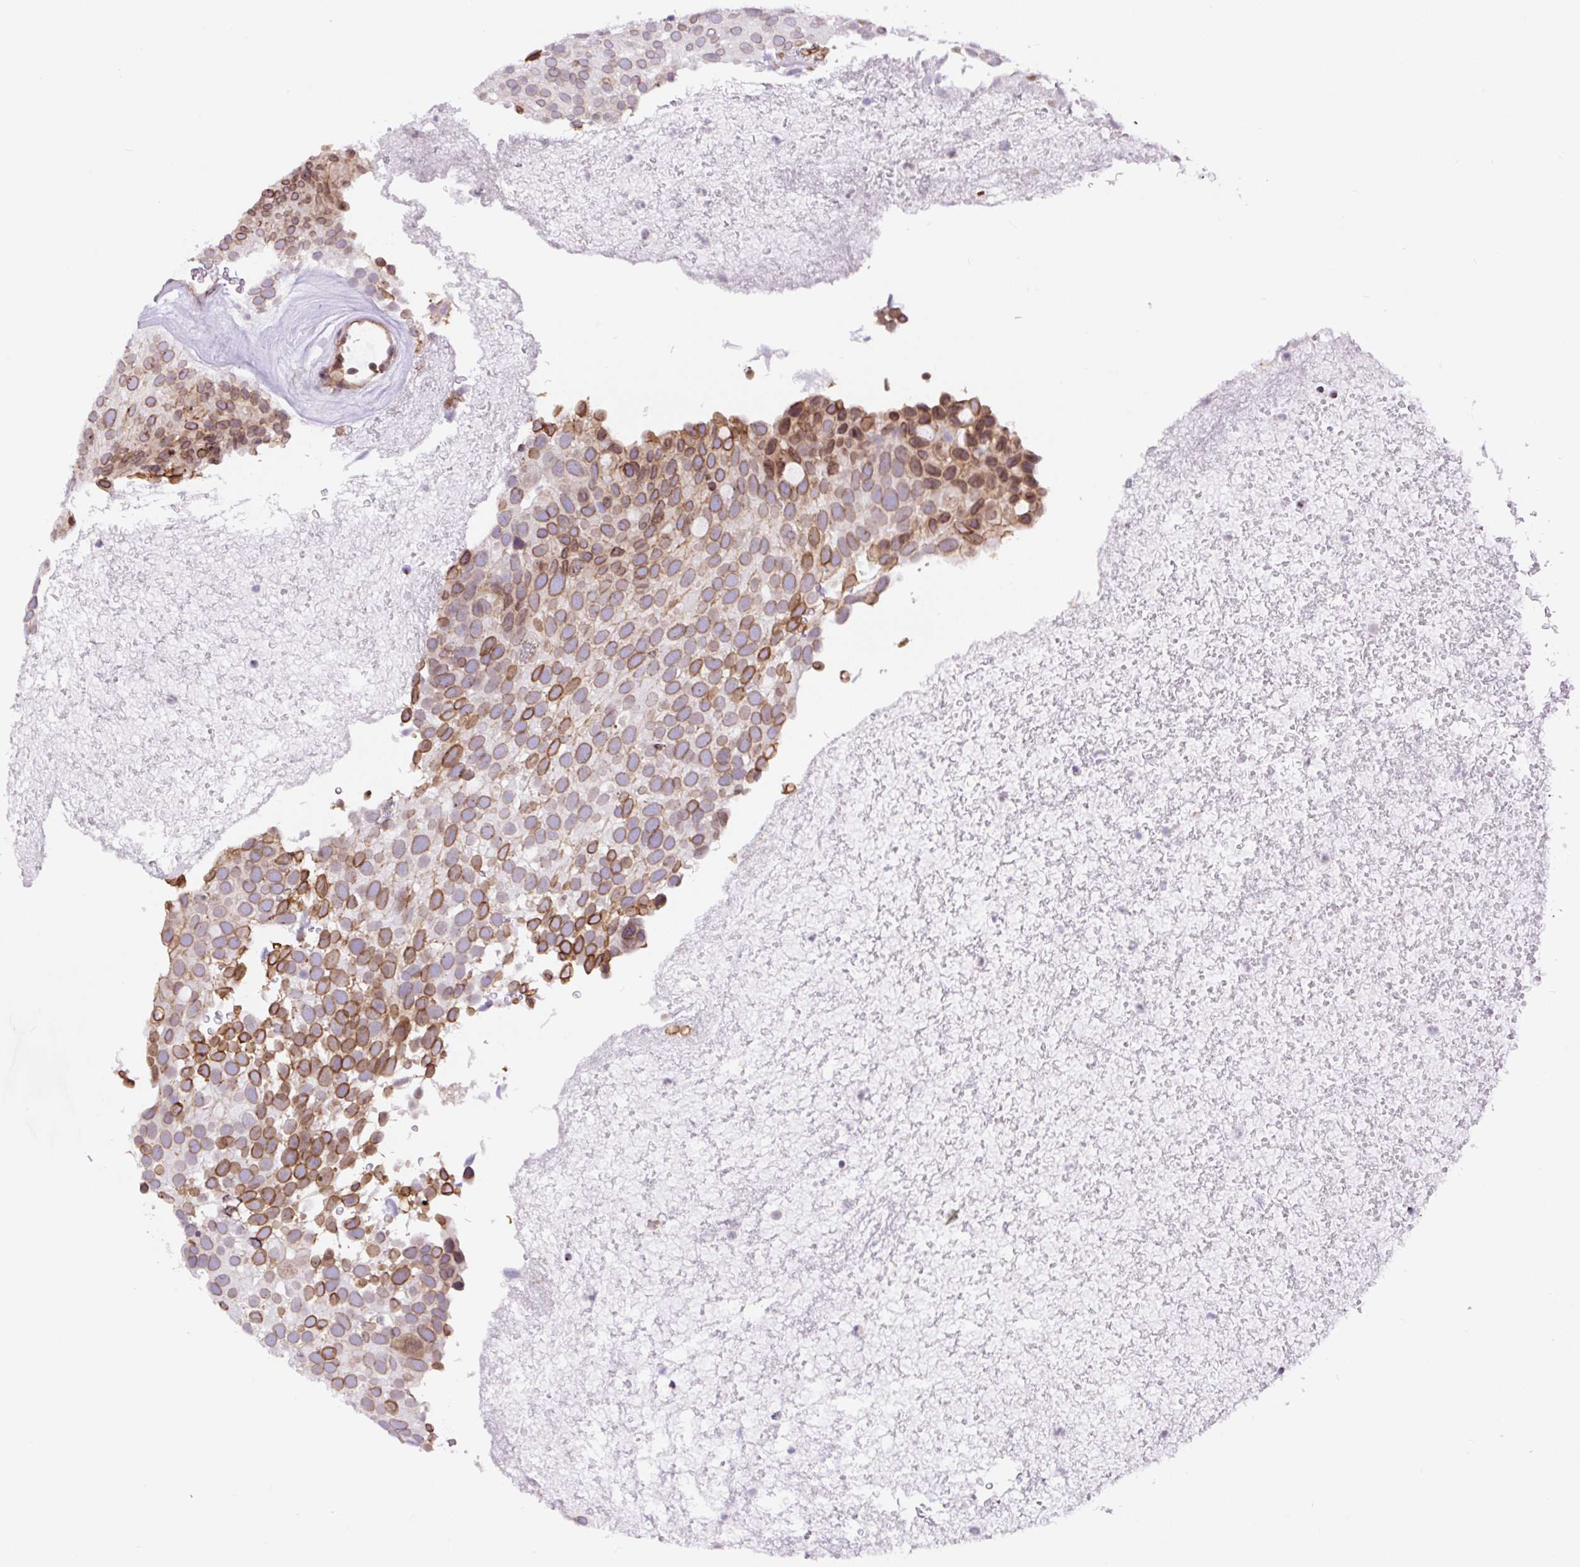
{"staining": {"intensity": "moderate", "quantity": "25%-75%", "location": "cytoplasmic/membranous,nuclear"}, "tissue": "urothelial cancer", "cell_type": "Tumor cells", "image_type": "cancer", "snomed": [{"axis": "morphology", "description": "Urothelial carcinoma, Low grade"}, {"axis": "topography", "description": "Urinary bladder"}], "caption": "This photomicrograph displays immunohistochemistry staining of urothelial cancer, with medium moderate cytoplasmic/membranous and nuclear staining in about 25%-75% of tumor cells.", "gene": "MYO5C", "patient": {"sex": "male", "age": 78}}